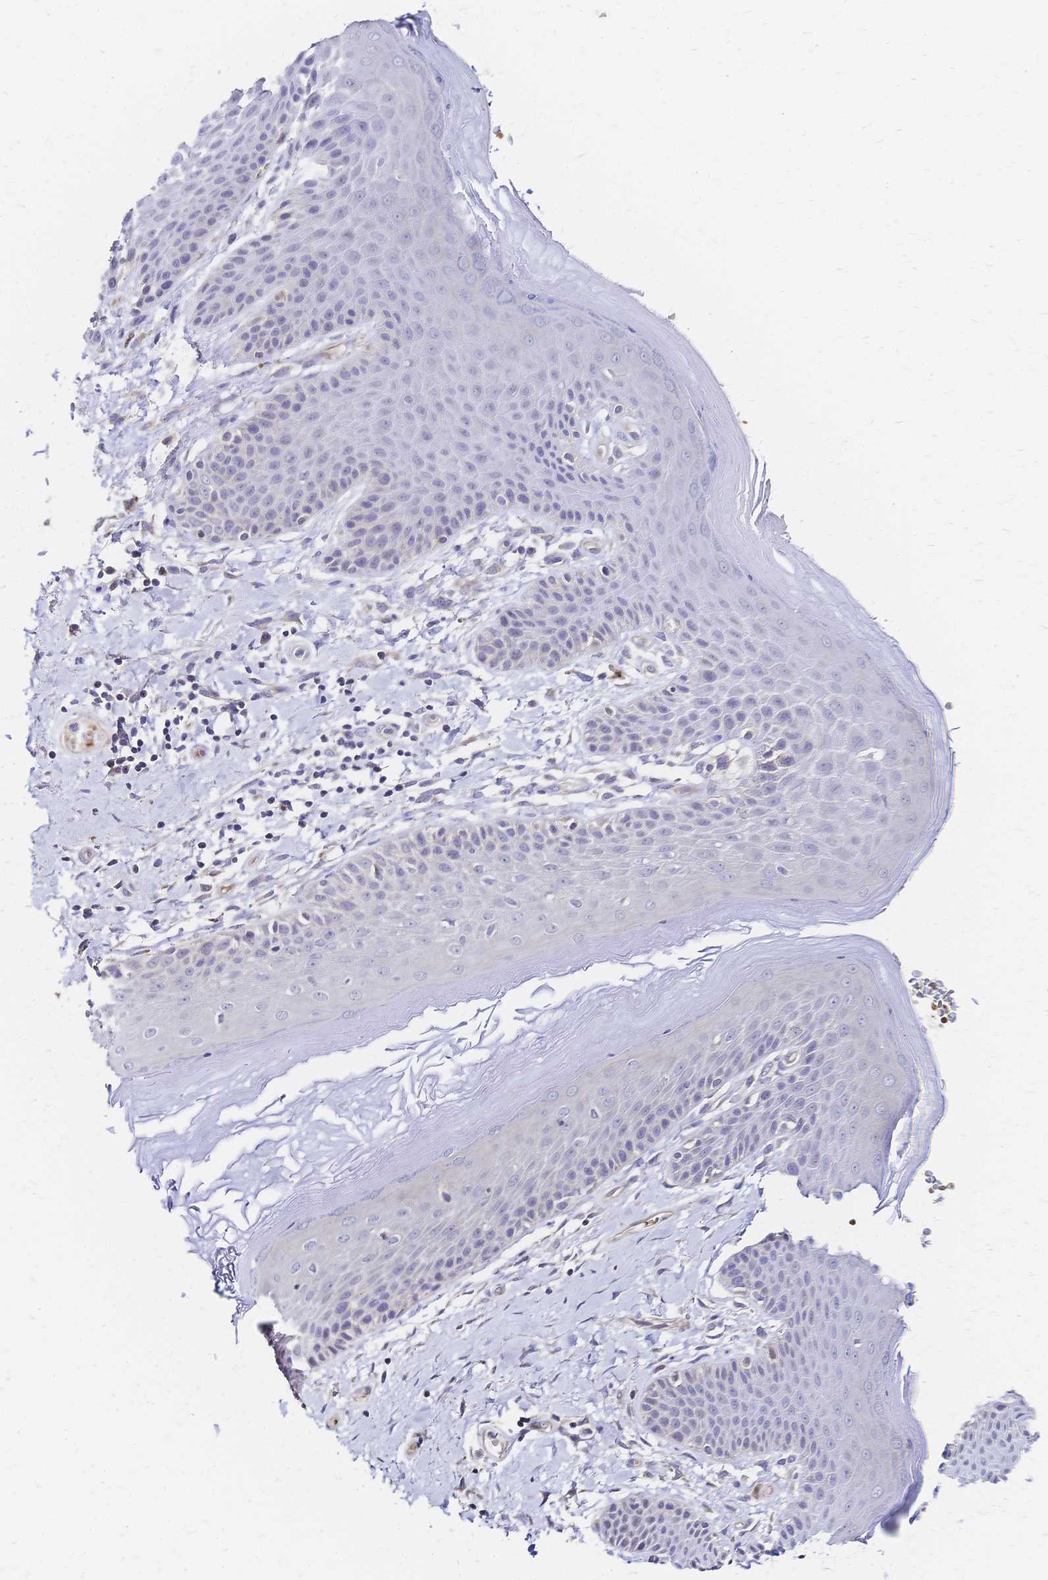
{"staining": {"intensity": "negative", "quantity": "none", "location": "none"}, "tissue": "skin", "cell_type": "Epidermal cells", "image_type": "normal", "snomed": [{"axis": "morphology", "description": "Normal tissue, NOS"}, {"axis": "topography", "description": "Anal"}, {"axis": "topography", "description": "Peripheral nerve tissue"}], "caption": "Immunohistochemistry (IHC) of normal skin demonstrates no staining in epidermal cells.", "gene": "SLC5A1", "patient": {"sex": "male", "age": 51}}